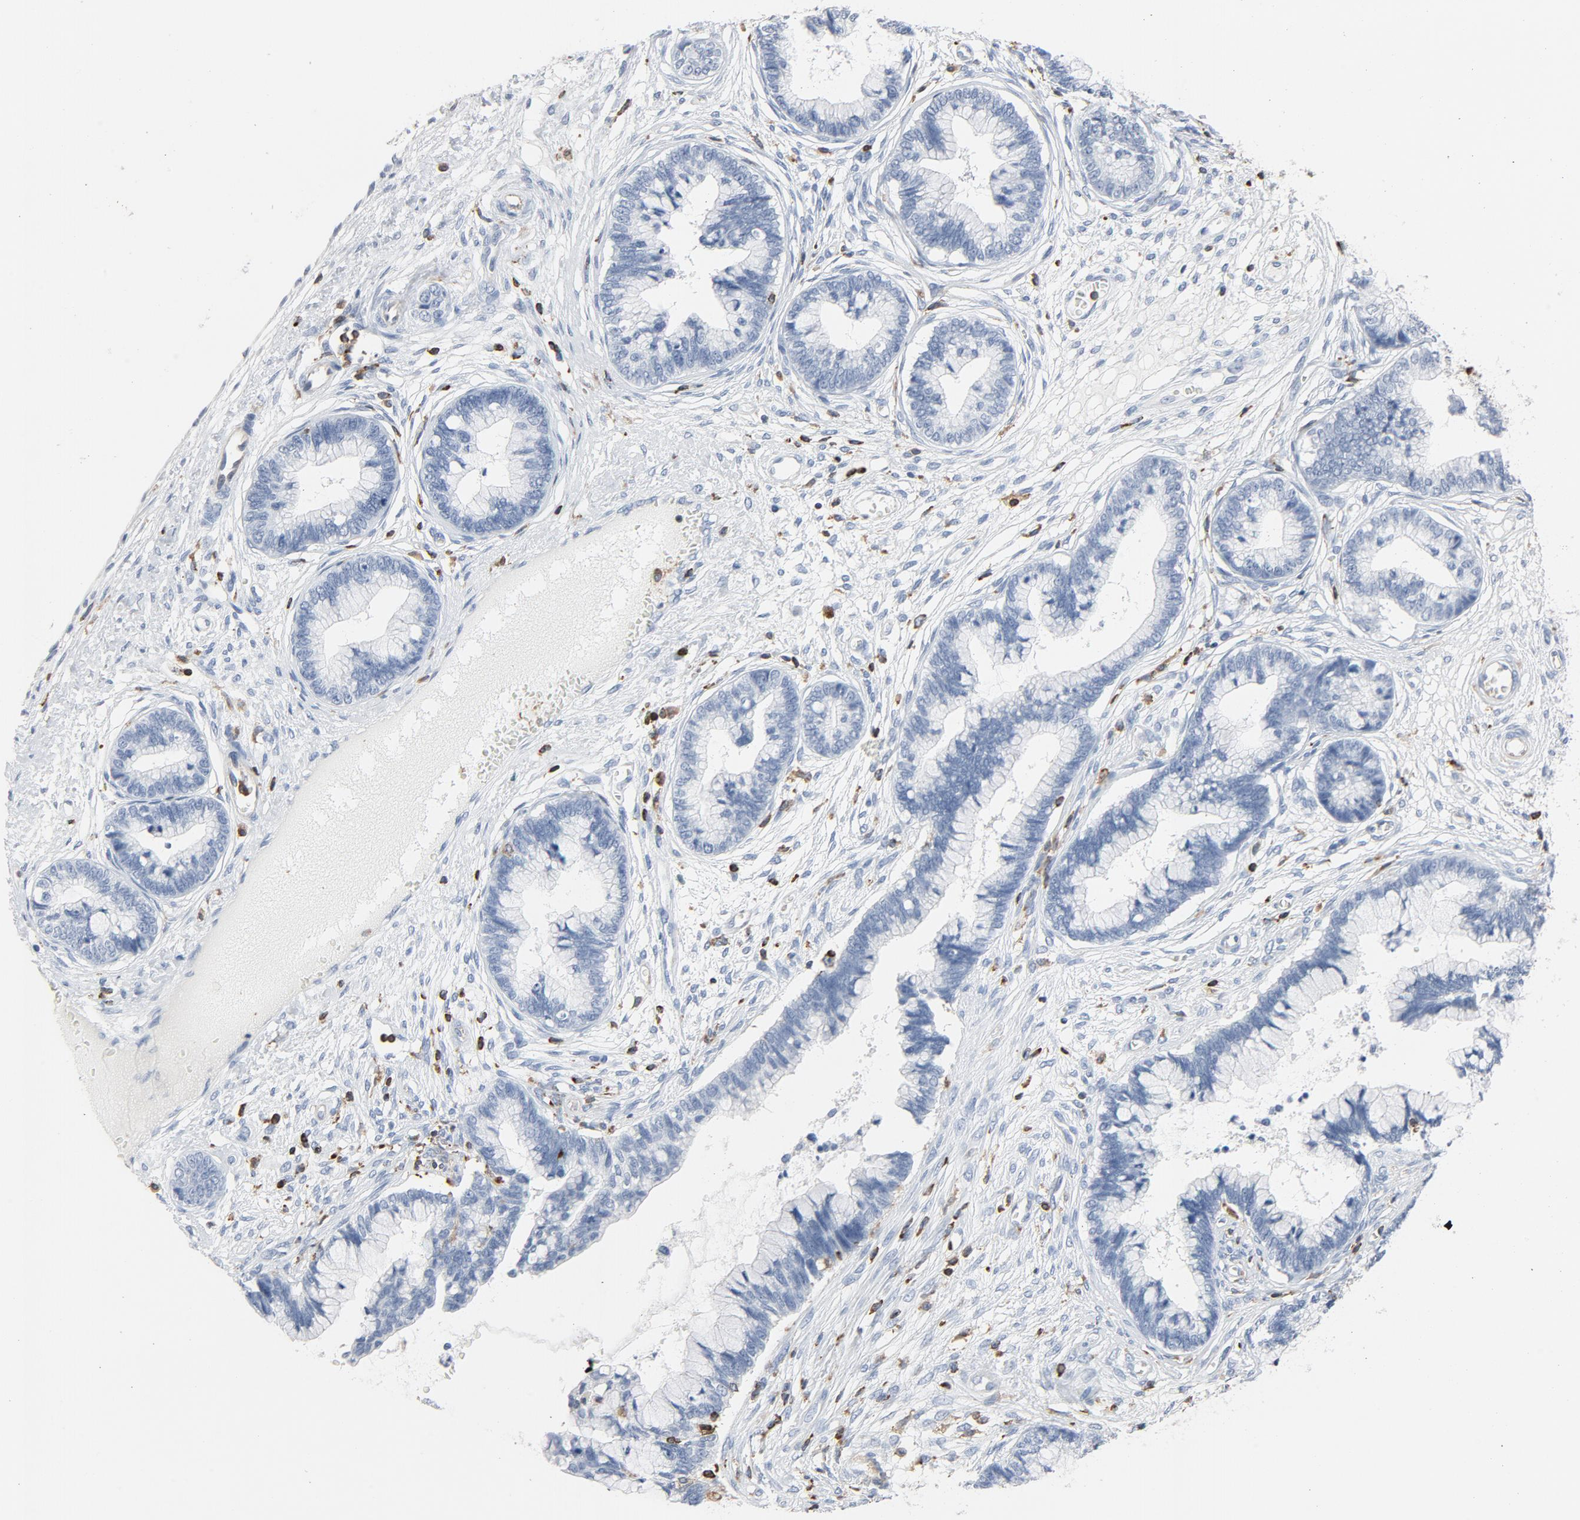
{"staining": {"intensity": "negative", "quantity": "none", "location": "none"}, "tissue": "cervical cancer", "cell_type": "Tumor cells", "image_type": "cancer", "snomed": [{"axis": "morphology", "description": "Adenocarcinoma, NOS"}, {"axis": "topography", "description": "Cervix"}], "caption": "High power microscopy image of an immunohistochemistry image of cervical cancer, revealing no significant positivity in tumor cells. (Brightfield microscopy of DAB immunohistochemistry at high magnification).", "gene": "LCP2", "patient": {"sex": "female", "age": 44}}